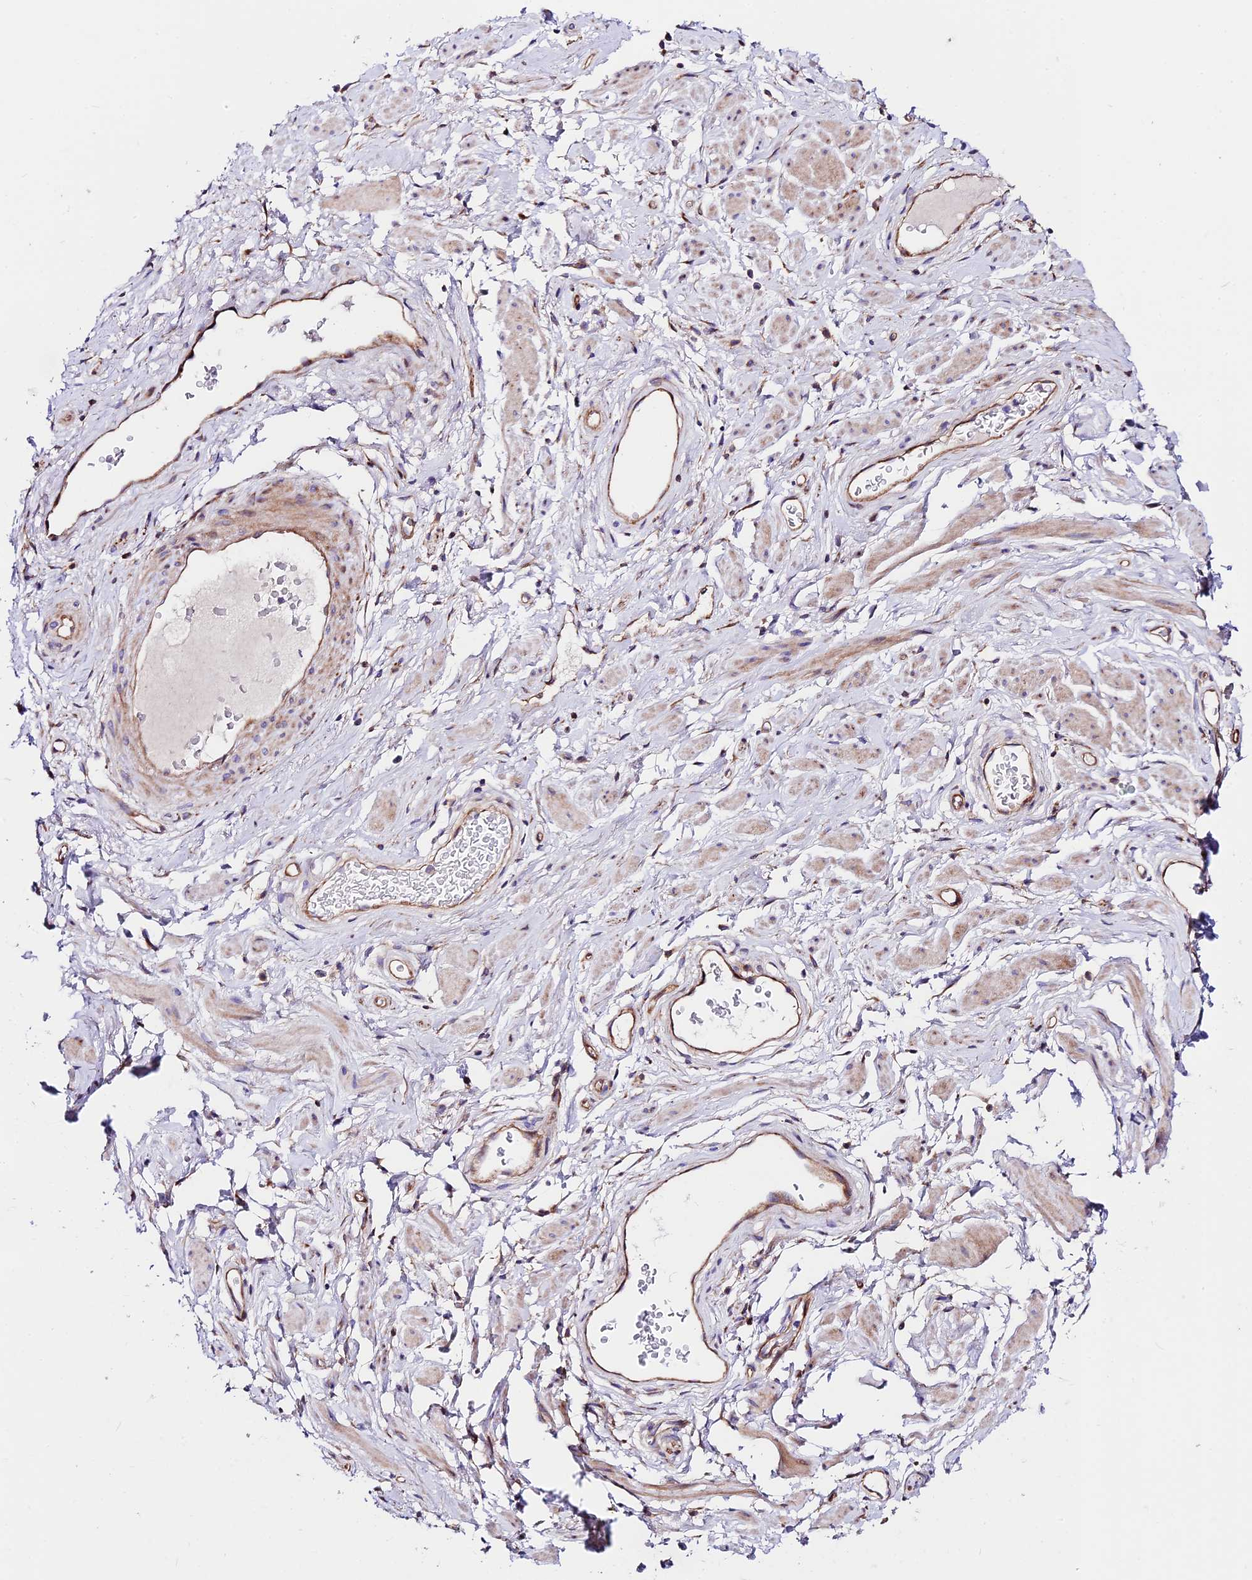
{"staining": {"intensity": "weak", "quantity": "25%-75%", "location": "cytoplasmic/membranous"}, "tissue": "adipose tissue", "cell_type": "Adipocytes", "image_type": "normal", "snomed": [{"axis": "morphology", "description": "Normal tissue, NOS"}, {"axis": "morphology", "description": "Adenocarcinoma, NOS"}, {"axis": "topography", "description": "Rectum"}, {"axis": "topography", "description": "Vagina"}, {"axis": "topography", "description": "Peripheral nerve tissue"}], "caption": "DAB (3,3'-diaminobenzidine) immunohistochemical staining of benign human adipose tissue demonstrates weak cytoplasmic/membranous protein staining in about 25%-75% of adipocytes.", "gene": "VPS13C", "patient": {"sex": "female", "age": 71}}